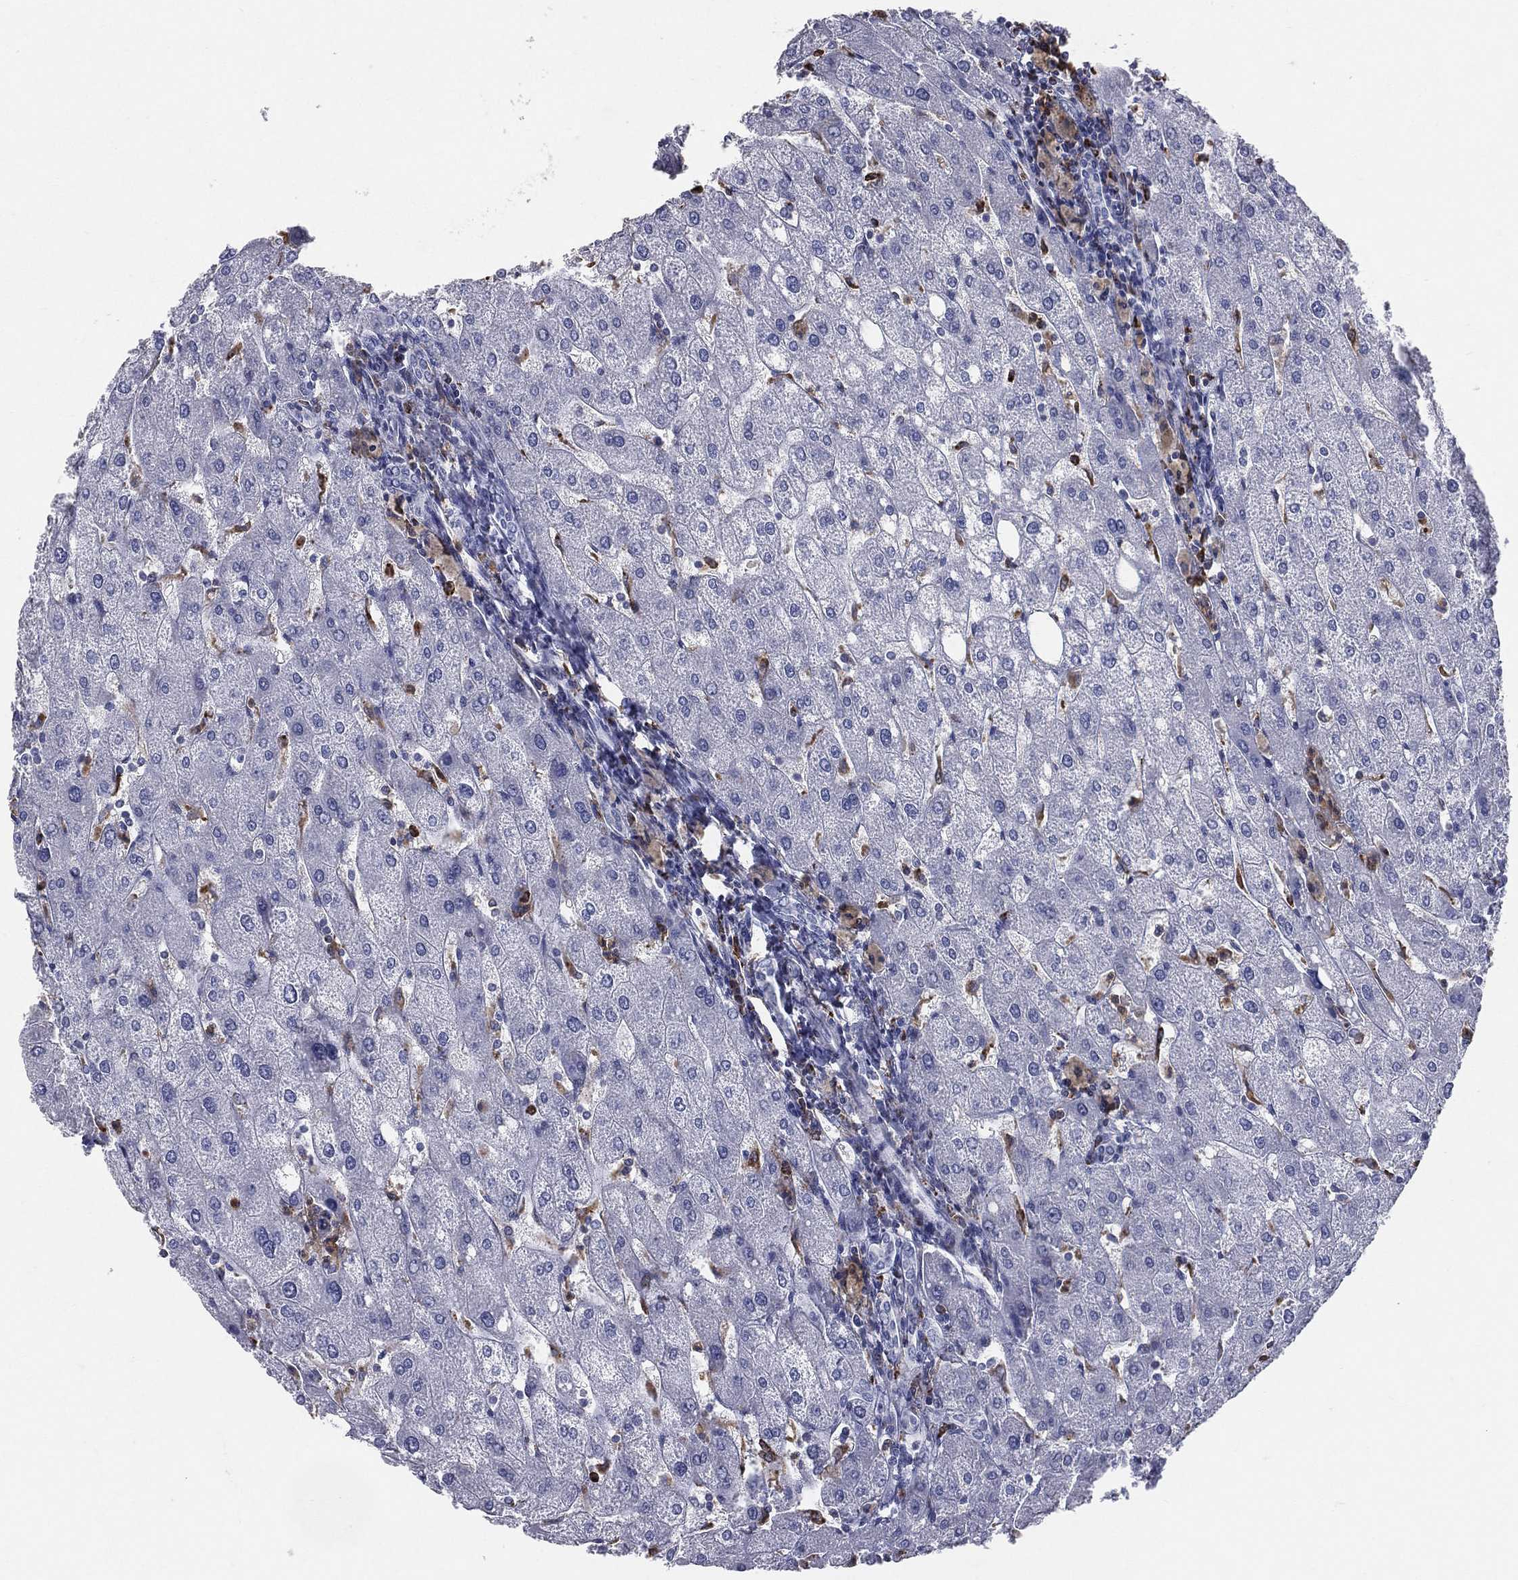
{"staining": {"intensity": "negative", "quantity": "none", "location": "none"}, "tissue": "liver", "cell_type": "Cholangiocytes", "image_type": "normal", "snomed": [{"axis": "morphology", "description": "Normal tissue, NOS"}, {"axis": "topography", "description": "Liver"}], "caption": "High power microscopy histopathology image of an IHC photomicrograph of unremarkable liver, revealing no significant staining in cholangiocytes.", "gene": "EVI2B", "patient": {"sex": "male", "age": 67}}